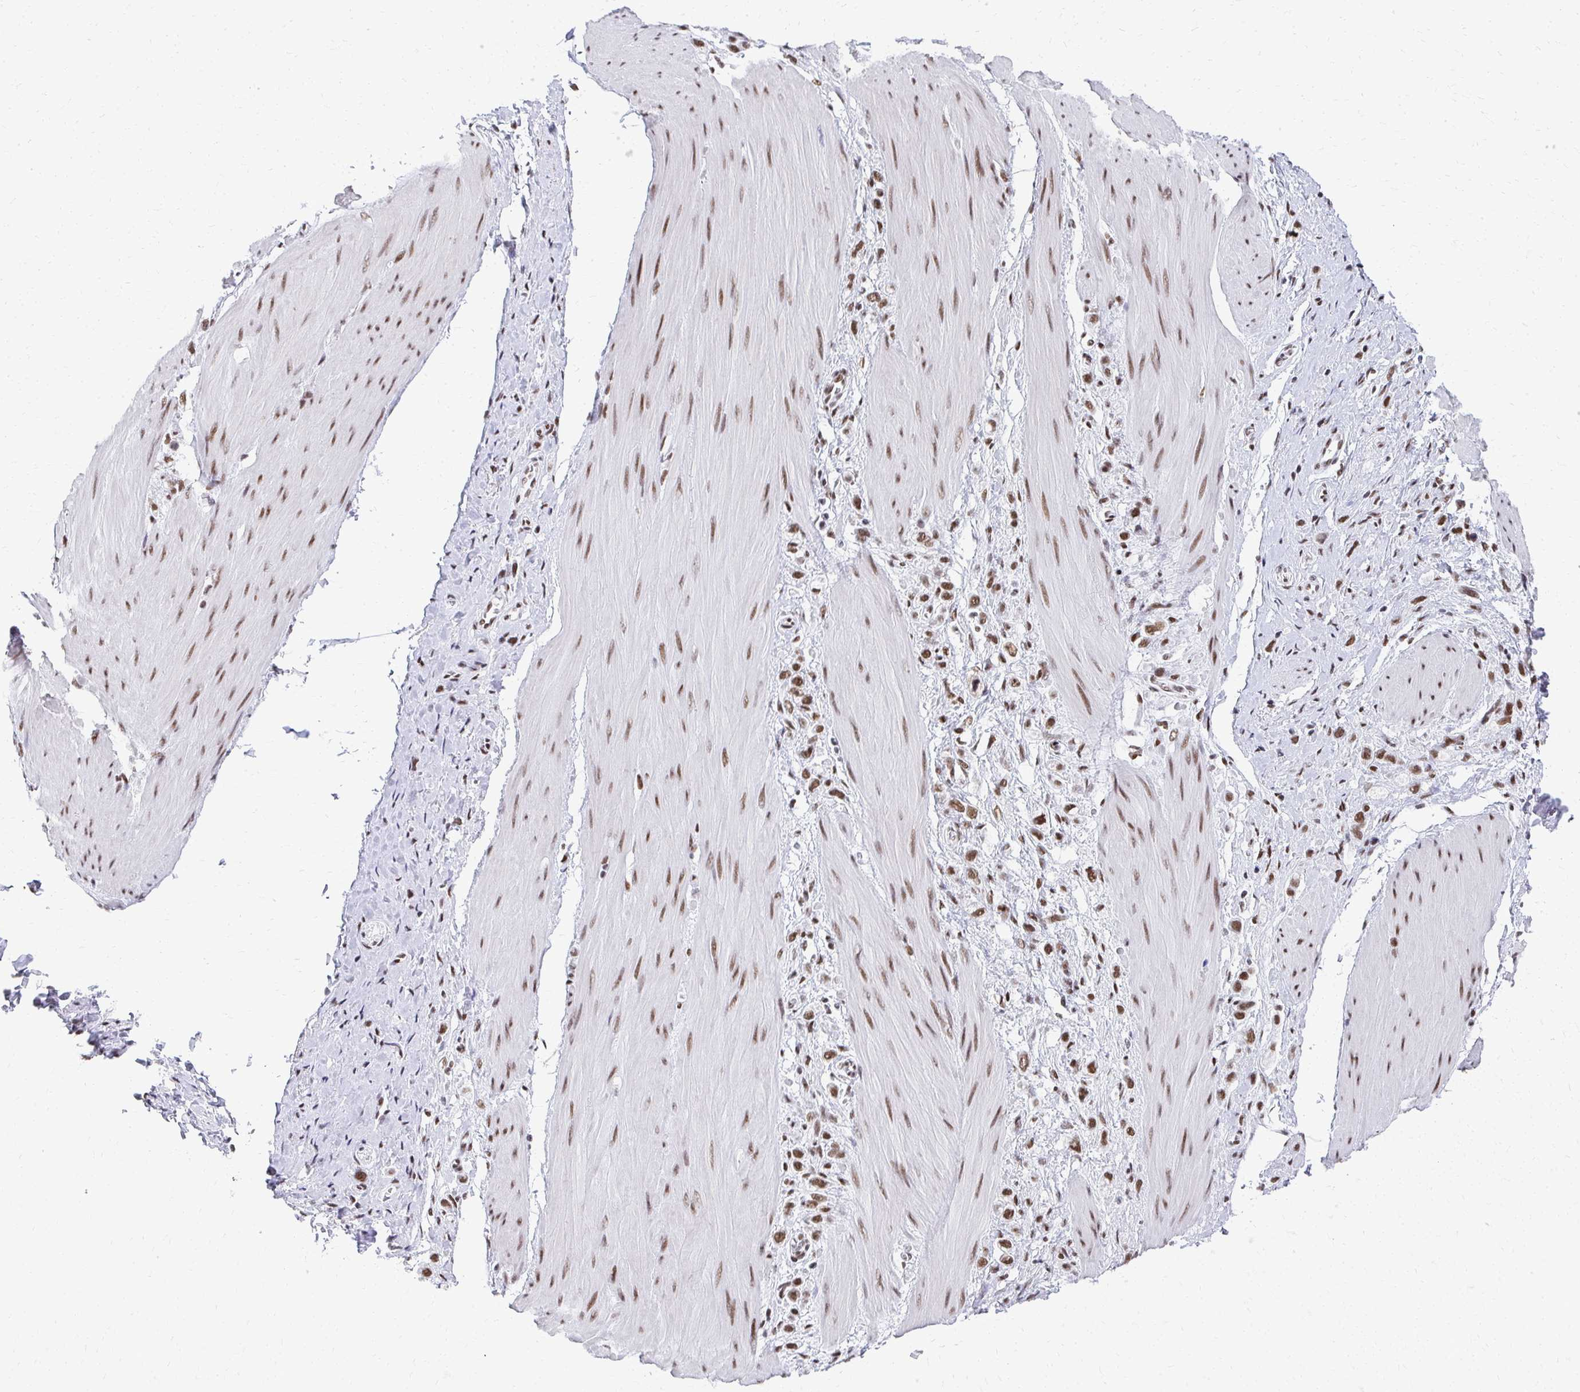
{"staining": {"intensity": "moderate", "quantity": ">75%", "location": "nuclear"}, "tissue": "stomach cancer", "cell_type": "Tumor cells", "image_type": "cancer", "snomed": [{"axis": "morphology", "description": "Adenocarcinoma, NOS"}, {"axis": "topography", "description": "Stomach"}], "caption": "This is an image of immunohistochemistry staining of stomach cancer, which shows moderate staining in the nuclear of tumor cells.", "gene": "CREBBP", "patient": {"sex": "female", "age": 65}}